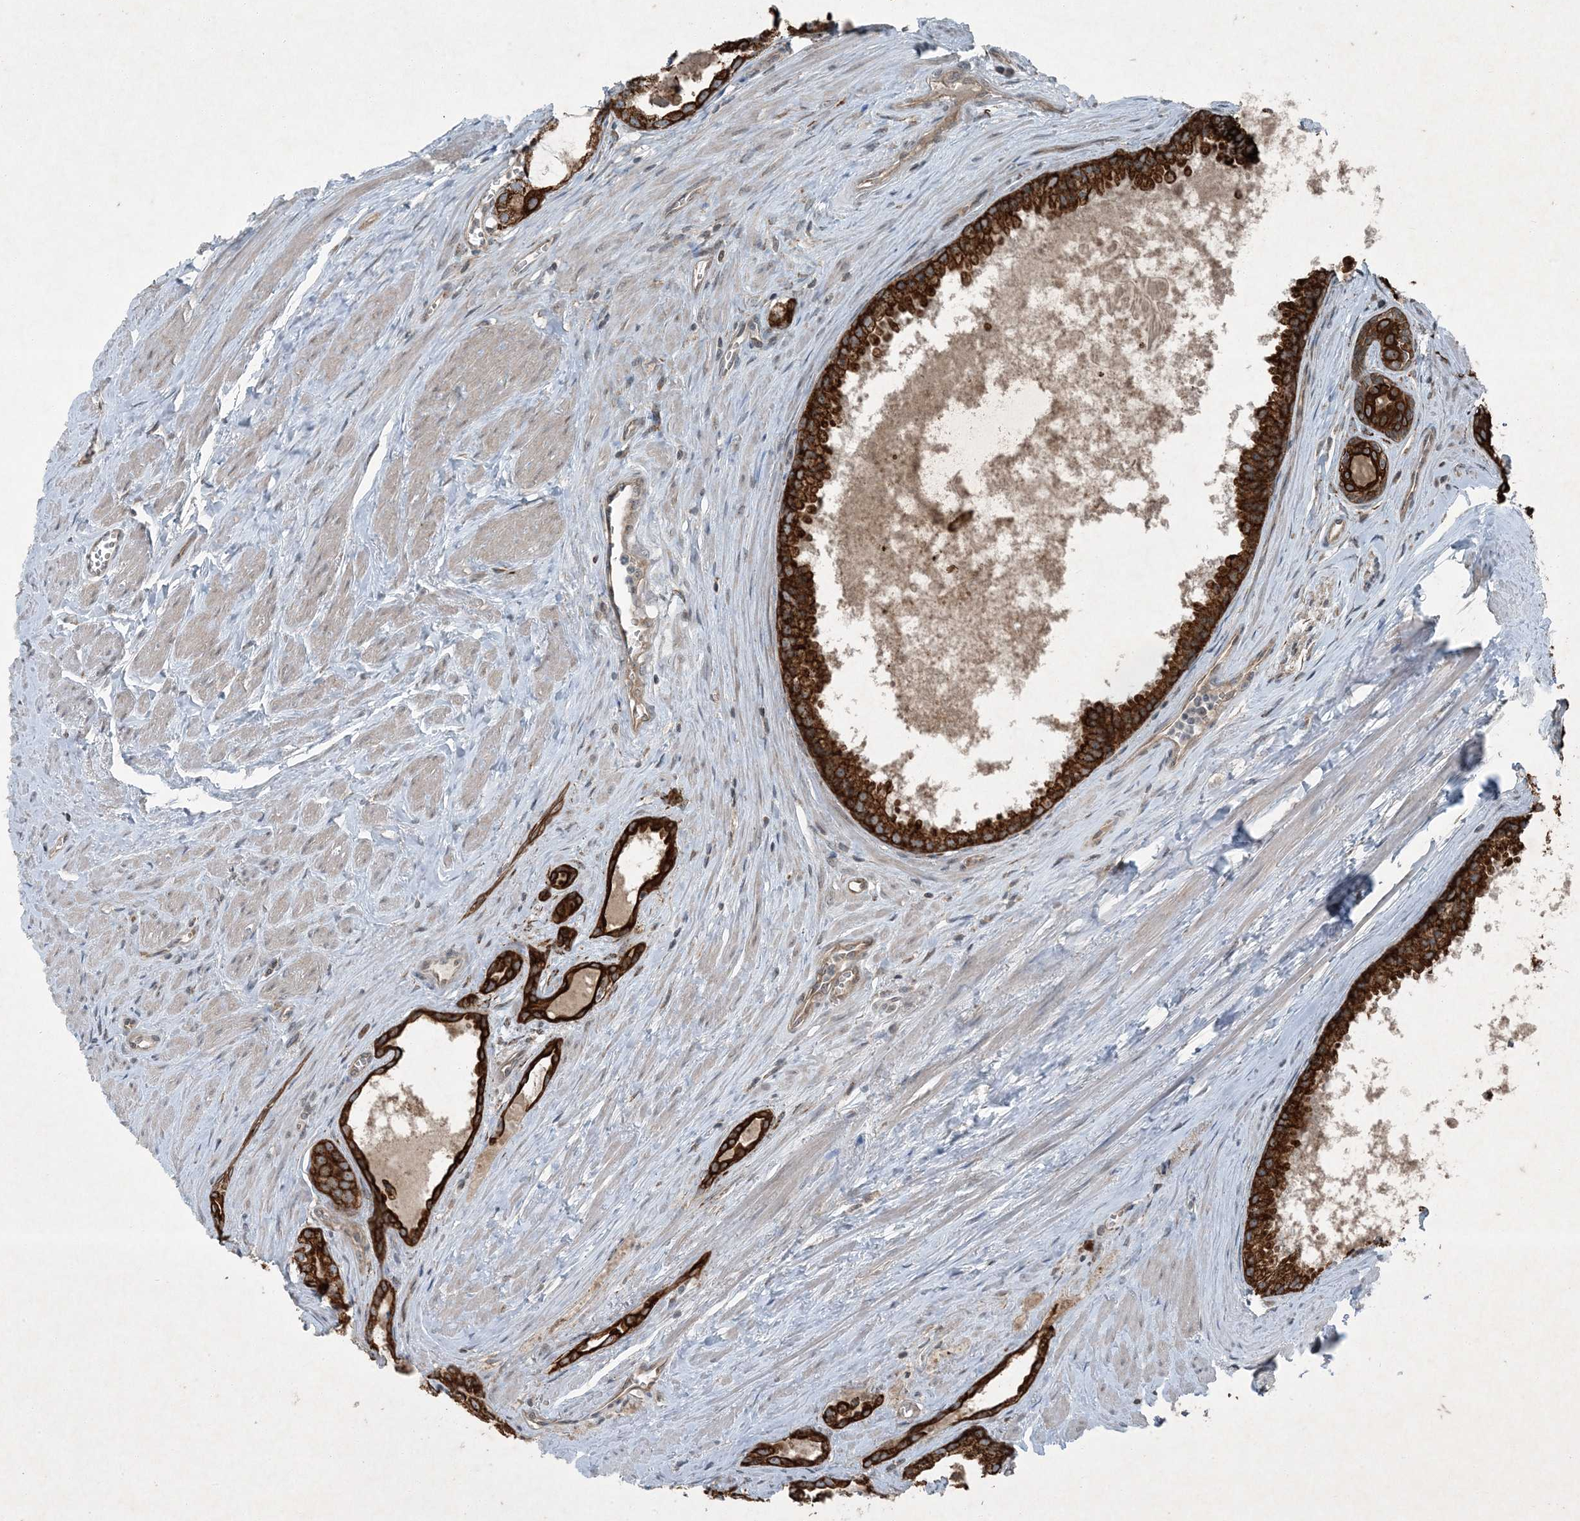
{"staining": {"intensity": "strong", "quantity": ">75%", "location": "cytoplasmic/membranous"}, "tissue": "prostate cancer", "cell_type": "Tumor cells", "image_type": "cancer", "snomed": [{"axis": "morphology", "description": "Adenocarcinoma, High grade"}, {"axis": "topography", "description": "Prostate"}], "caption": "Protein expression analysis of human prostate cancer reveals strong cytoplasmic/membranous staining in about >75% of tumor cells. The staining is performed using DAB (3,3'-diaminobenzidine) brown chromogen to label protein expression. The nuclei are counter-stained blue using hematoxylin.", "gene": "PC", "patient": {"sex": "male", "age": 68}}